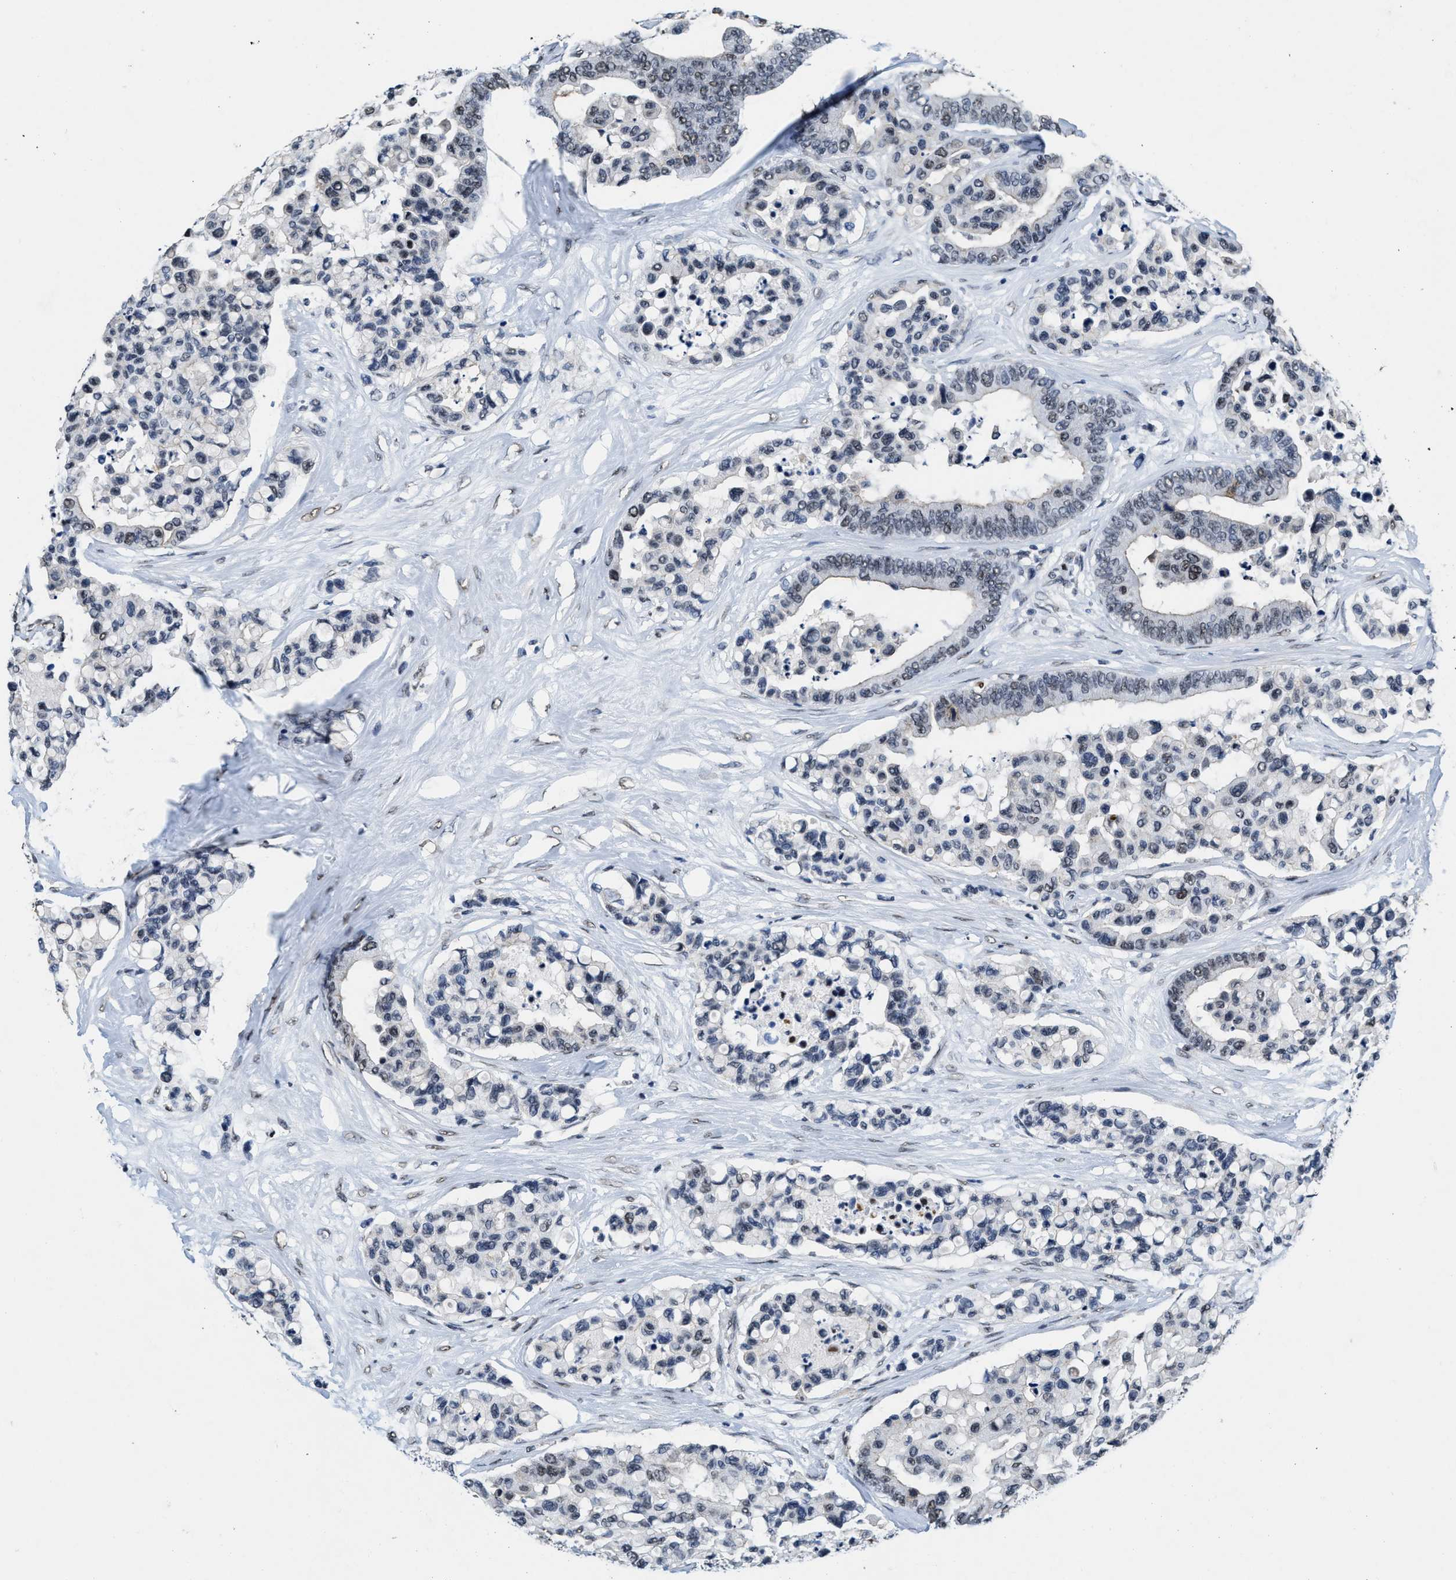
{"staining": {"intensity": "weak", "quantity": "<25%", "location": "nuclear"}, "tissue": "colorectal cancer", "cell_type": "Tumor cells", "image_type": "cancer", "snomed": [{"axis": "morphology", "description": "Adenocarcinoma, NOS"}, {"axis": "topography", "description": "Colon"}], "caption": "Human adenocarcinoma (colorectal) stained for a protein using immunohistochemistry reveals no positivity in tumor cells.", "gene": "SUPT16H", "patient": {"sex": "male", "age": 82}}